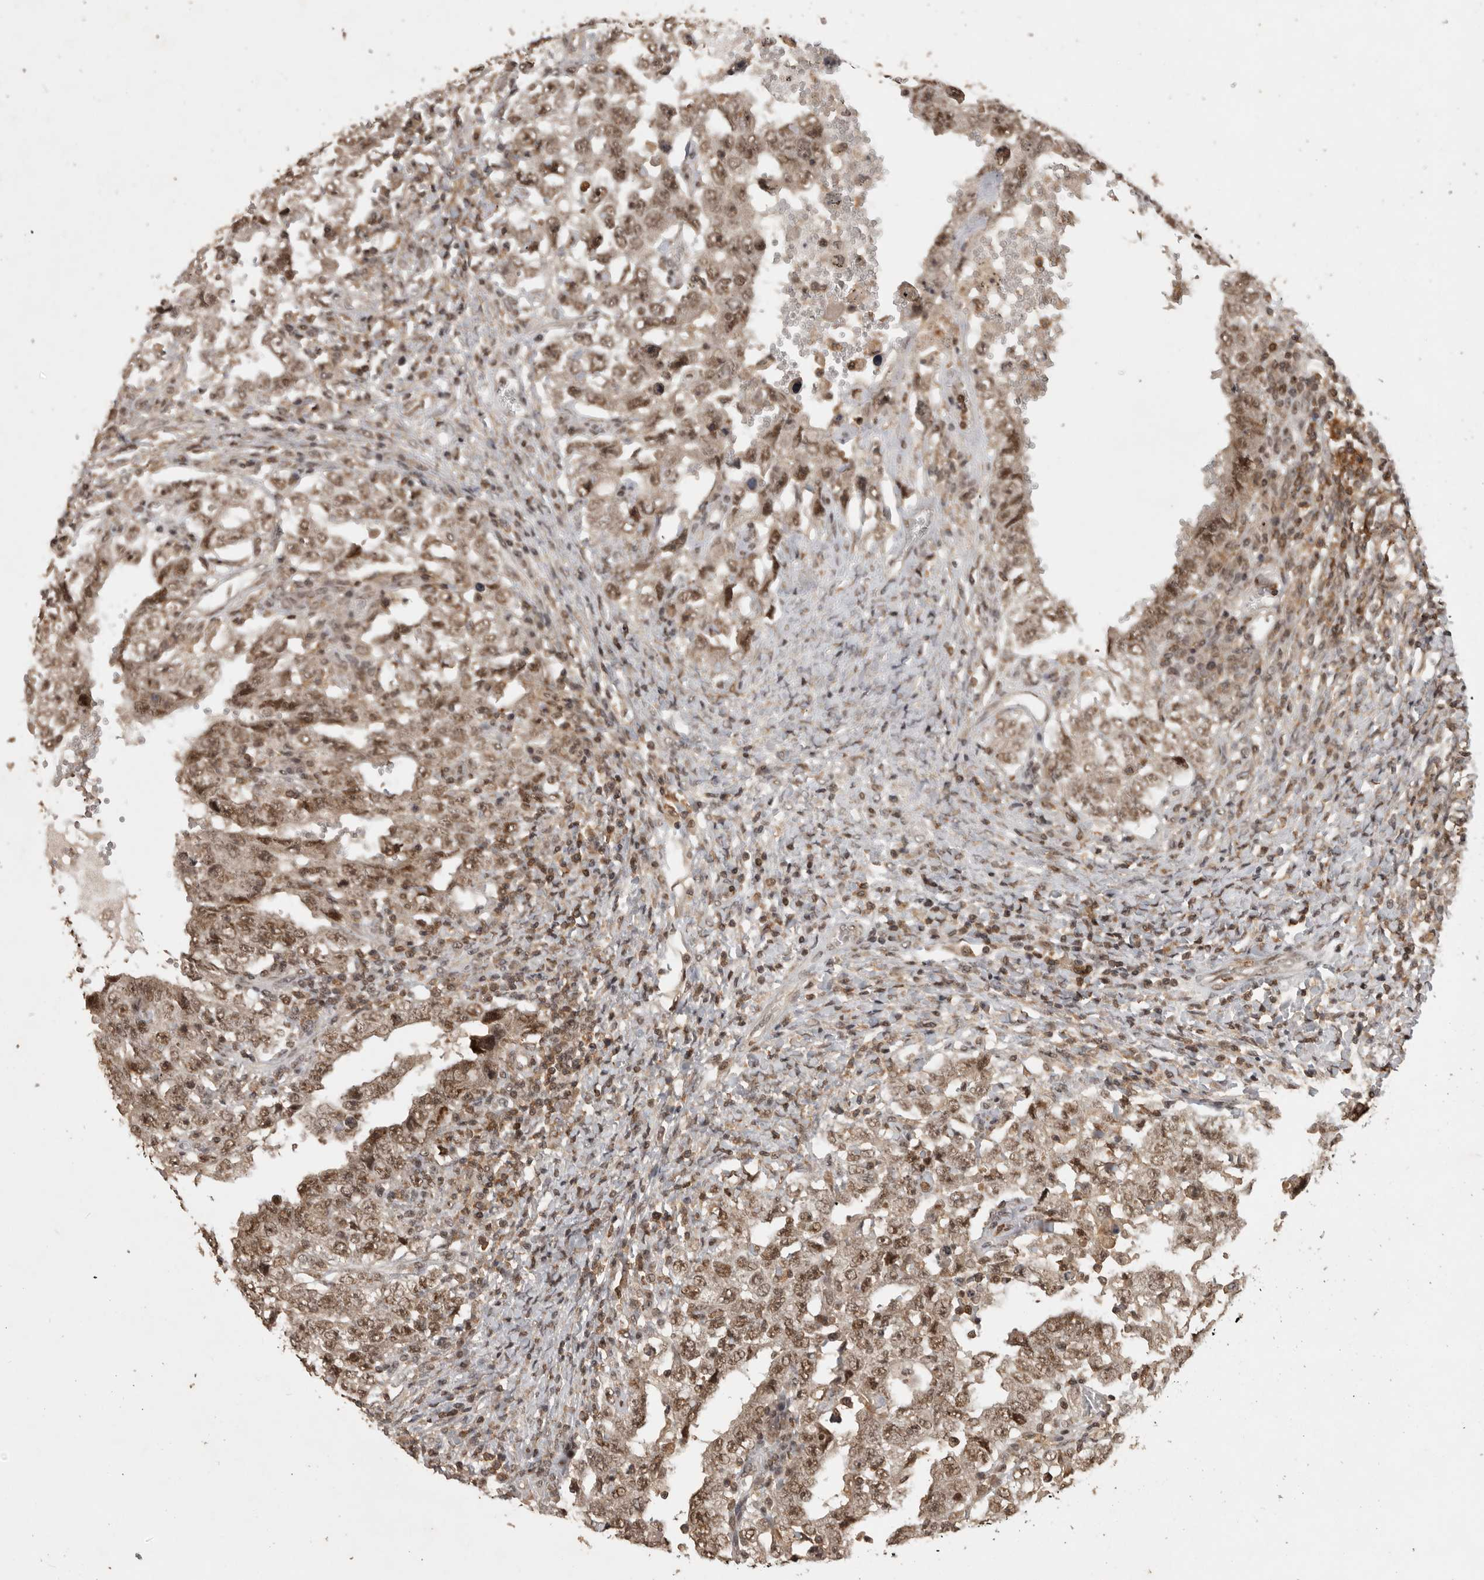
{"staining": {"intensity": "moderate", "quantity": ">75%", "location": "nuclear"}, "tissue": "testis cancer", "cell_type": "Tumor cells", "image_type": "cancer", "snomed": [{"axis": "morphology", "description": "Carcinoma, Embryonal, NOS"}, {"axis": "topography", "description": "Testis"}], "caption": "Human testis embryonal carcinoma stained with a protein marker shows moderate staining in tumor cells.", "gene": "CBLL1", "patient": {"sex": "male", "age": 26}}